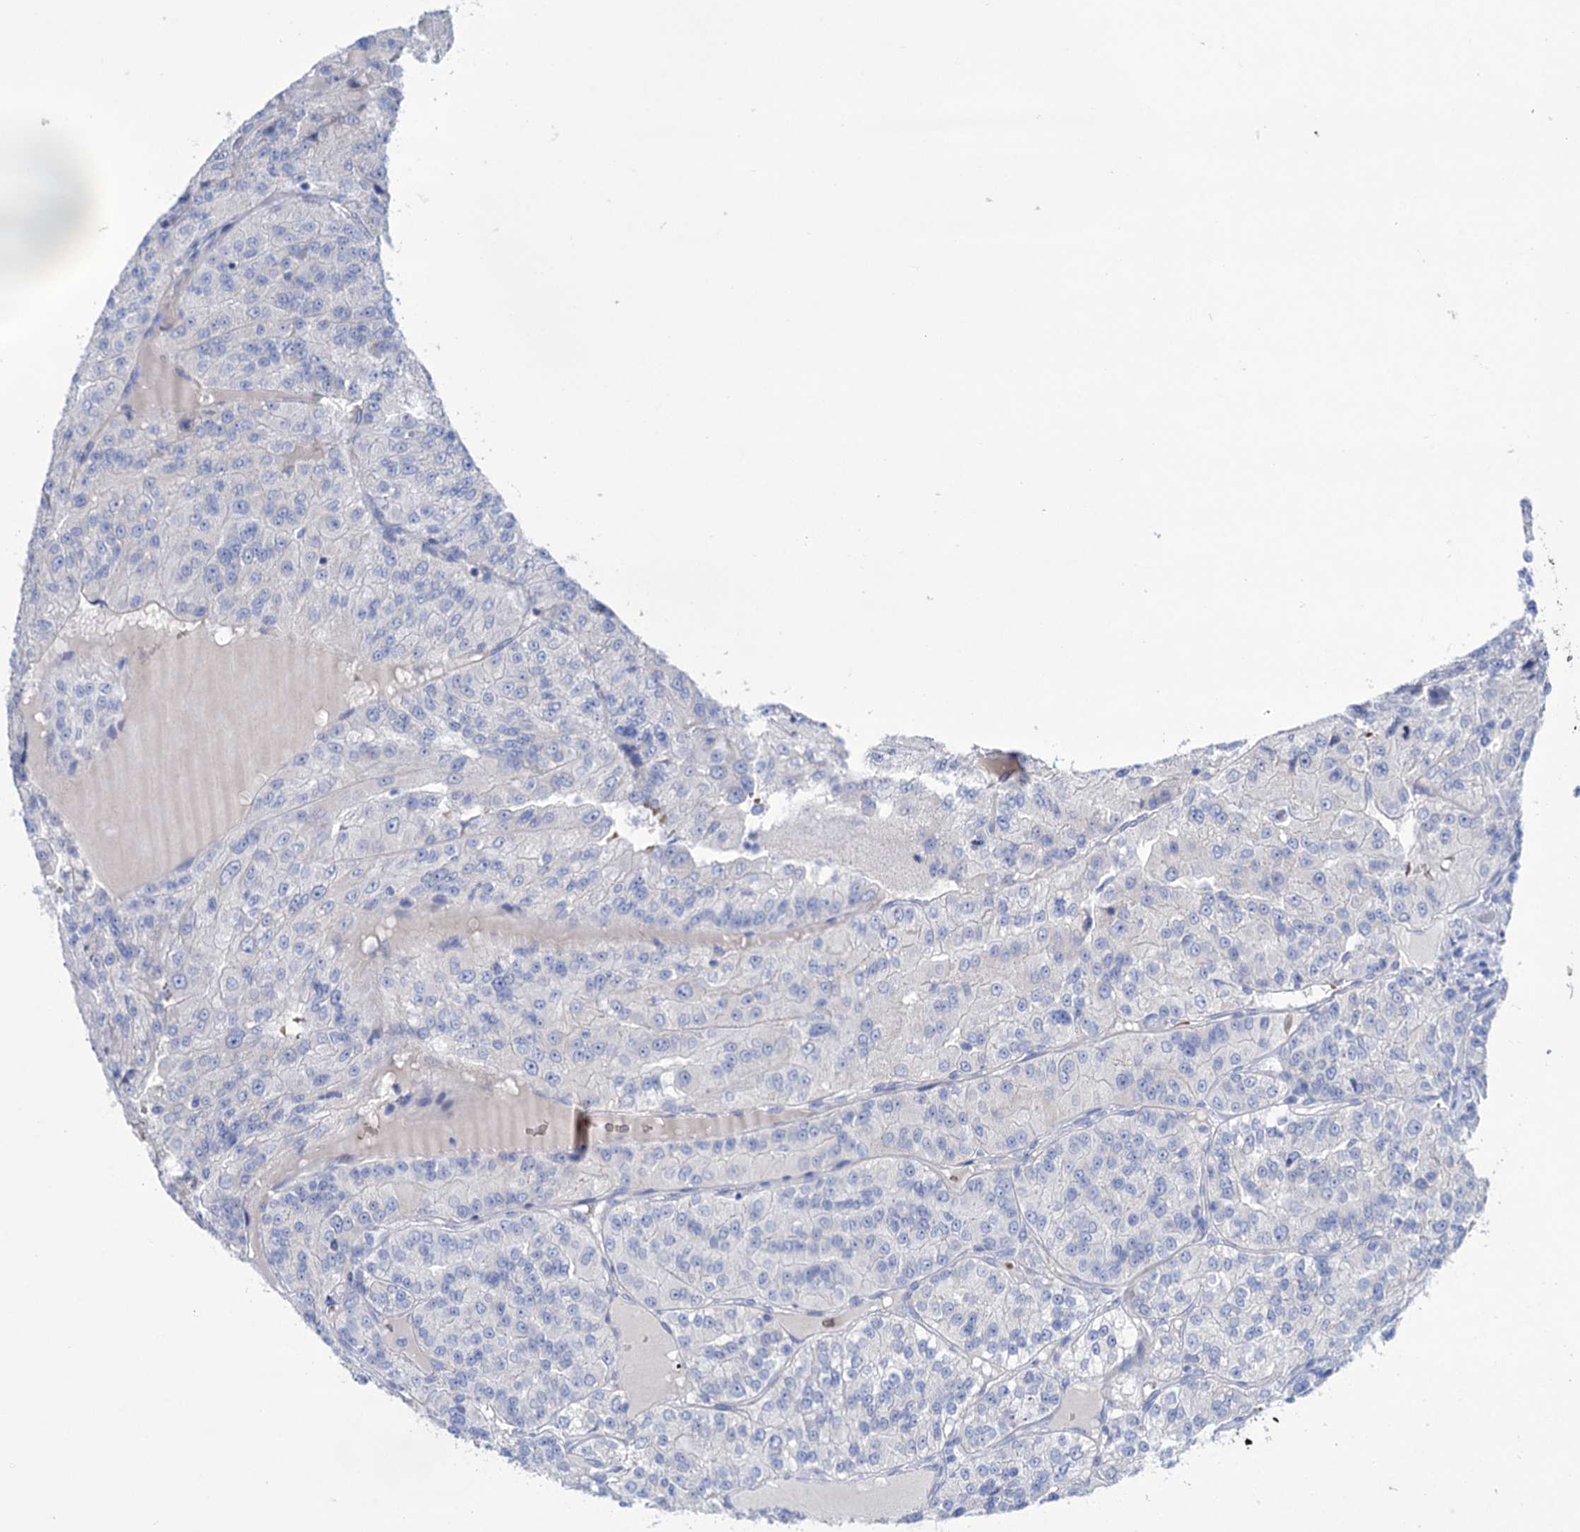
{"staining": {"intensity": "negative", "quantity": "none", "location": "none"}, "tissue": "renal cancer", "cell_type": "Tumor cells", "image_type": "cancer", "snomed": [{"axis": "morphology", "description": "Adenocarcinoma, NOS"}, {"axis": "topography", "description": "Kidney"}], "caption": "Immunohistochemistry (IHC) of renal adenocarcinoma demonstrates no expression in tumor cells.", "gene": "YARS2", "patient": {"sex": "female", "age": 63}}